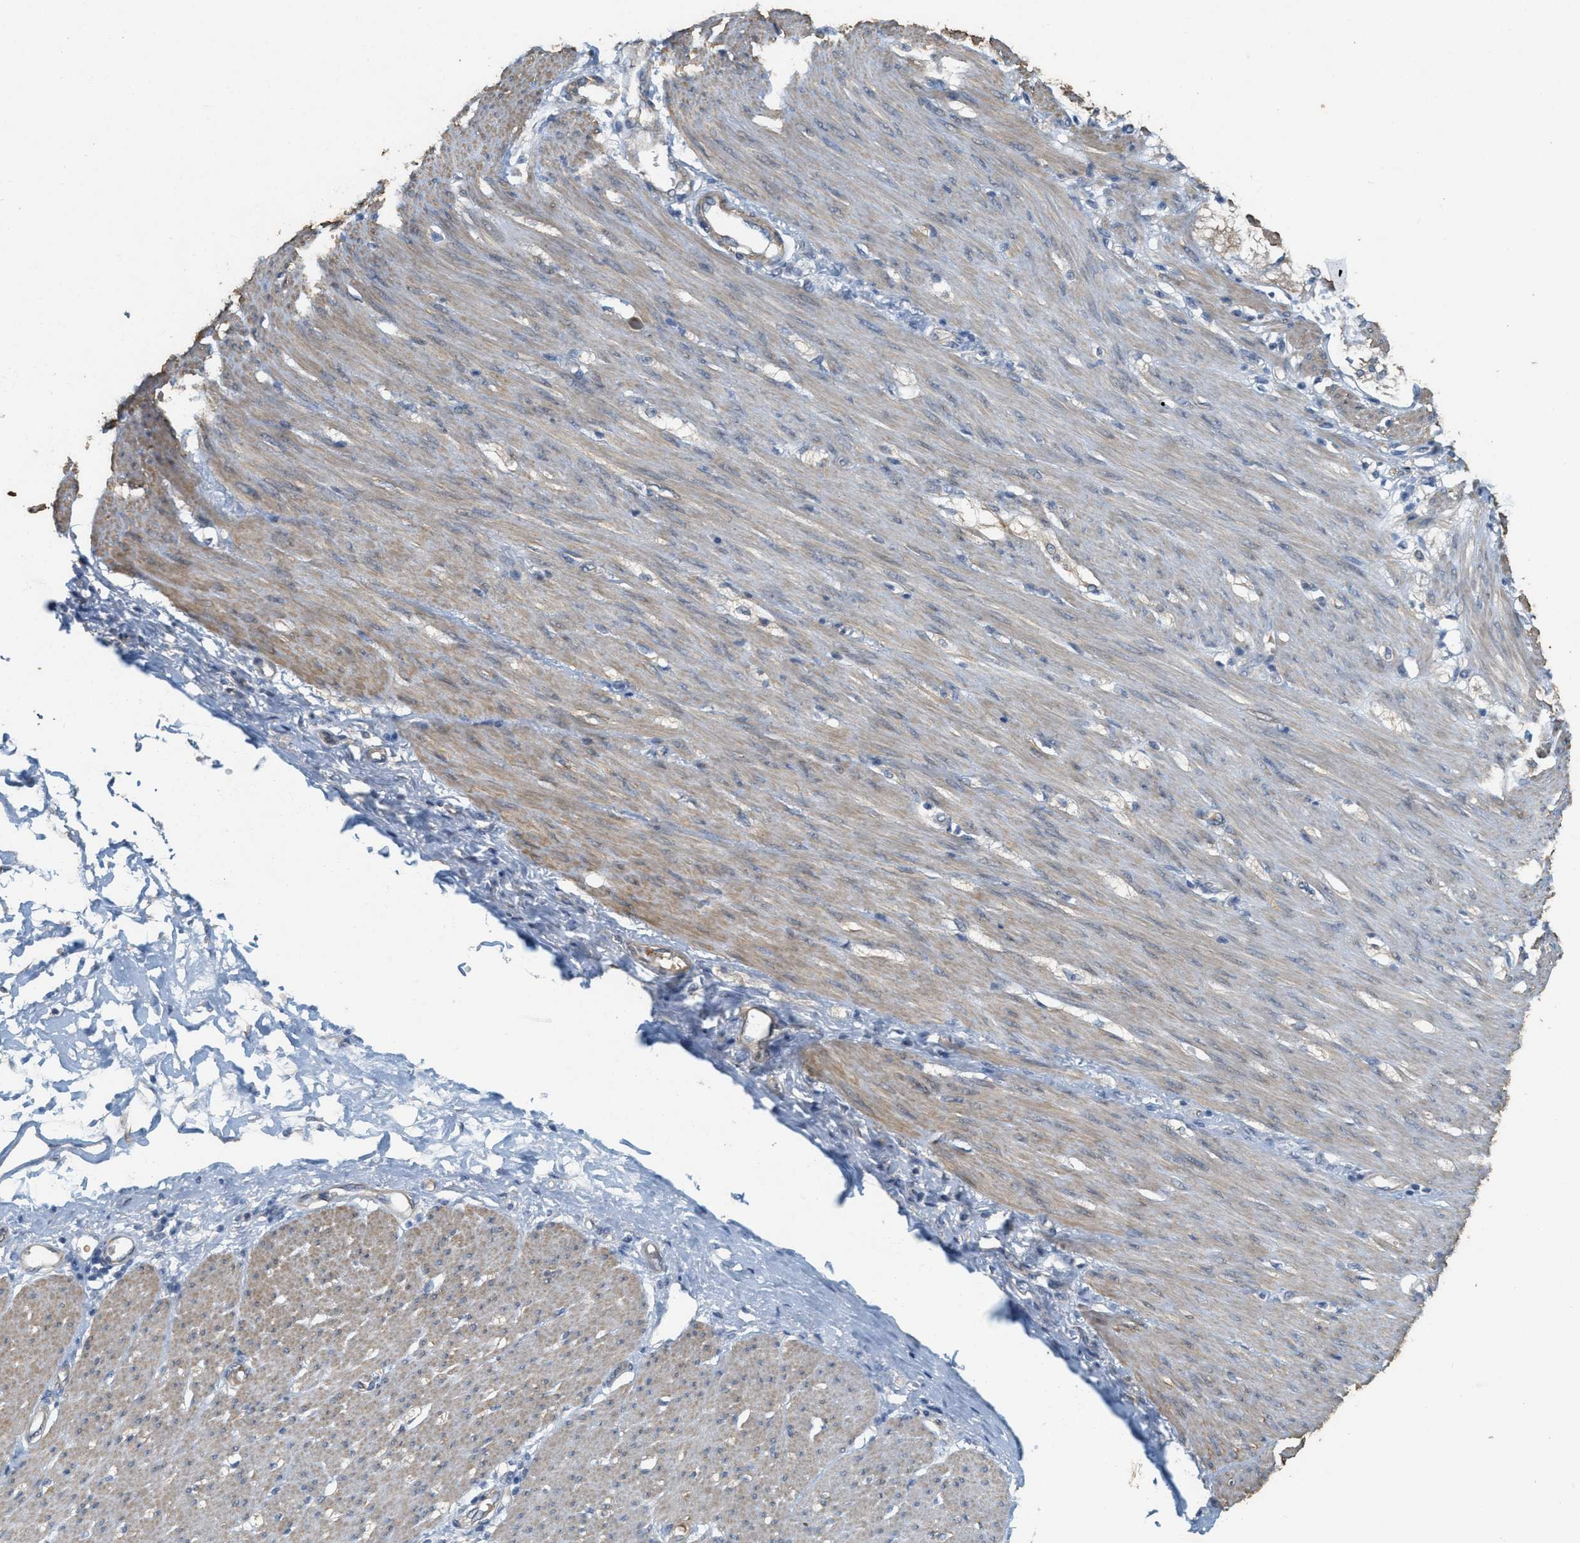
{"staining": {"intensity": "negative", "quantity": "none", "location": "none"}, "tissue": "adipose tissue", "cell_type": "Adipocytes", "image_type": "normal", "snomed": [{"axis": "morphology", "description": "Normal tissue, NOS"}, {"axis": "morphology", "description": "Adenocarcinoma, NOS"}, {"axis": "topography", "description": "Colon"}, {"axis": "topography", "description": "Peripheral nerve tissue"}], "caption": "An IHC micrograph of unremarkable adipose tissue is shown. There is no staining in adipocytes of adipose tissue.", "gene": "MRS2", "patient": {"sex": "male", "age": 14}}